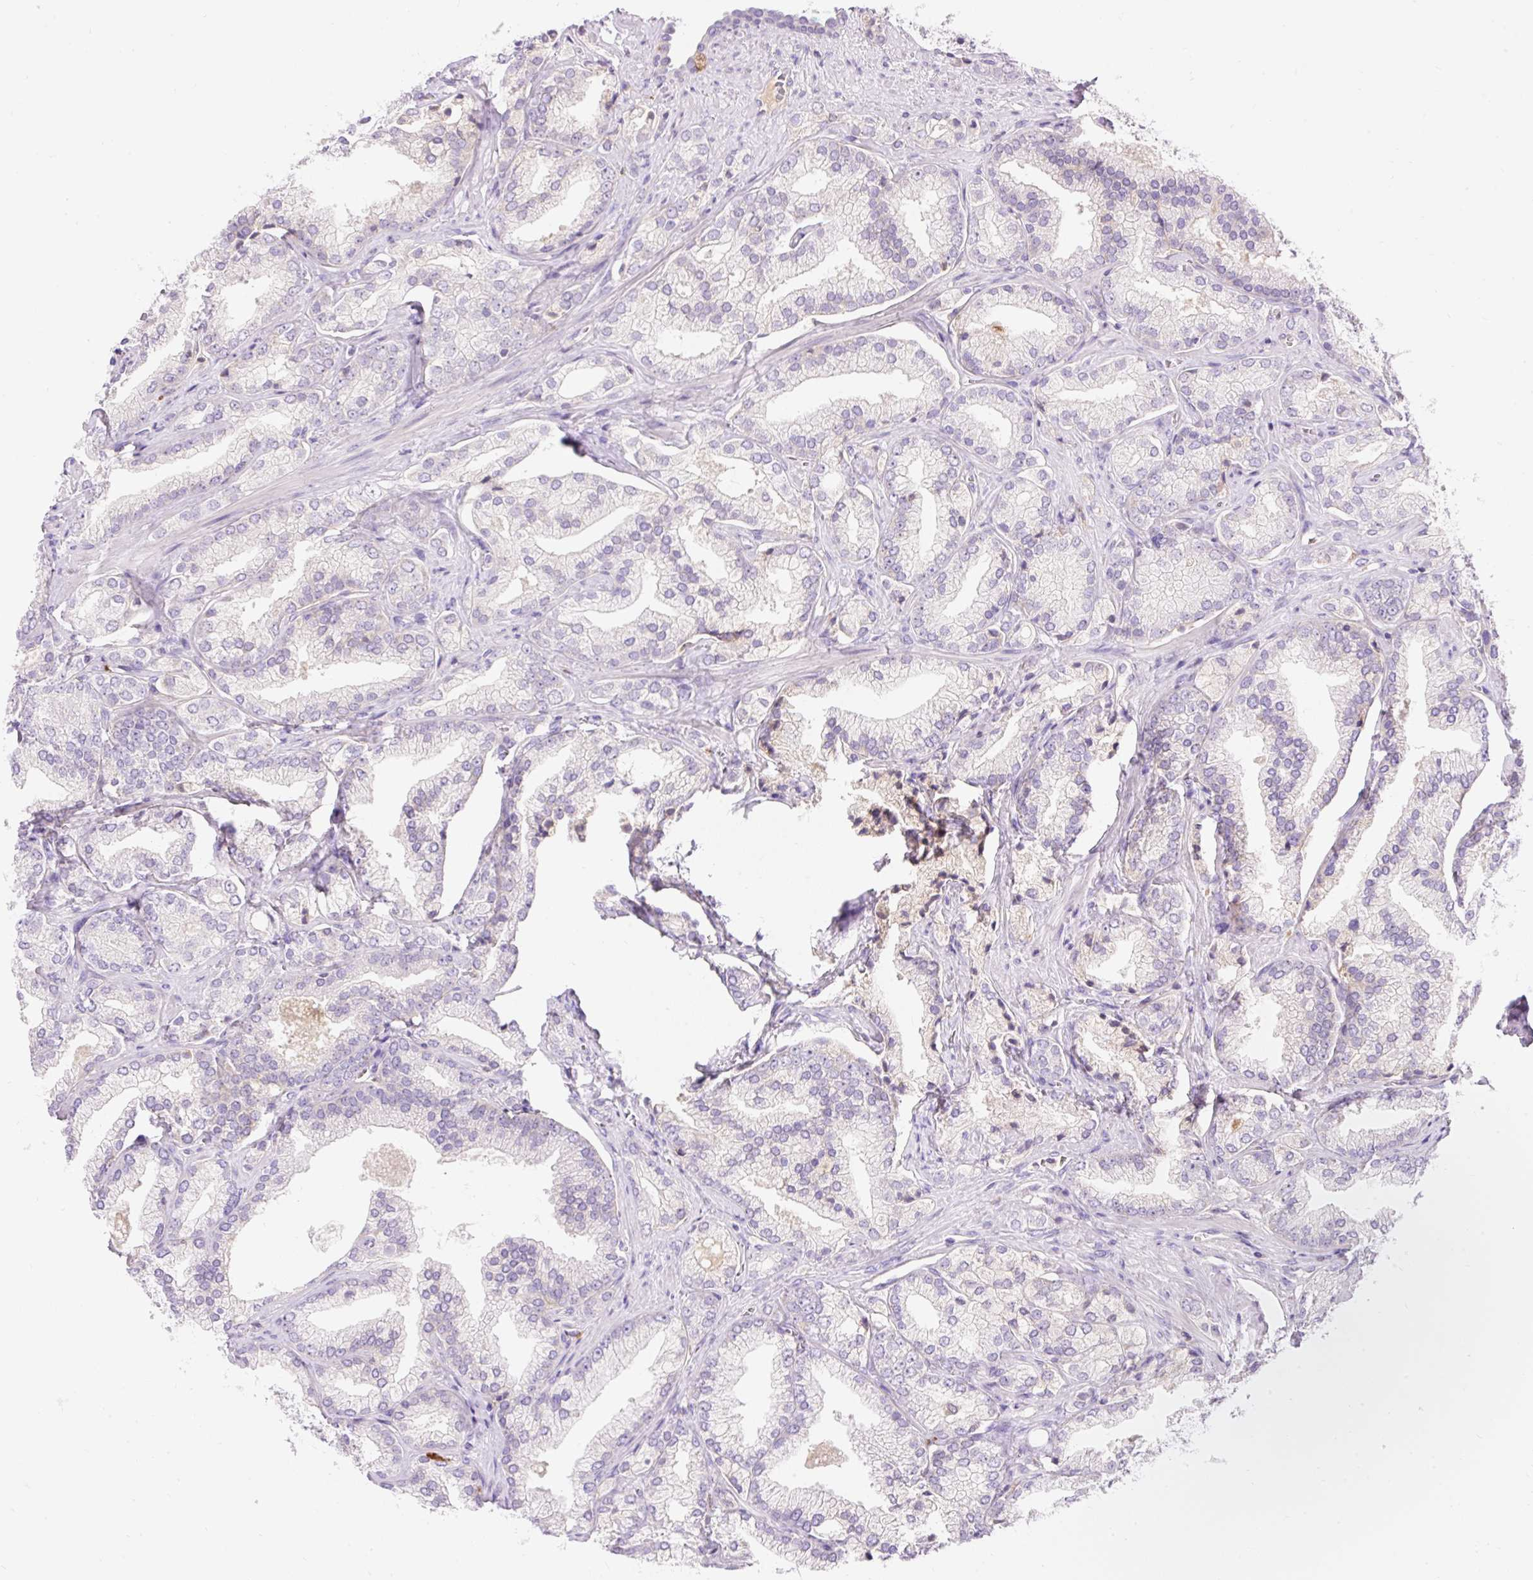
{"staining": {"intensity": "negative", "quantity": "none", "location": "none"}, "tissue": "prostate cancer", "cell_type": "Tumor cells", "image_type": "cancer", "snomed": [{"axis": "morphology", "description": "Adenocarcinoma, High grade"}, {"axis": "topography", "description": "Prostate"}], "caption": "The immunohistochemistry (IHC) photomicrograph has no significant staining in tumor cells of adenocarcinoma (high-grade) (prostate) tissue. The staining was performed using DAB to visualize the protein expression in brown, while the nuclei were stained in blue with hematoxylin (Magnification: 20x).", "gene": "TMEM150C", "patient": {"sex": "male", "age": 68}}